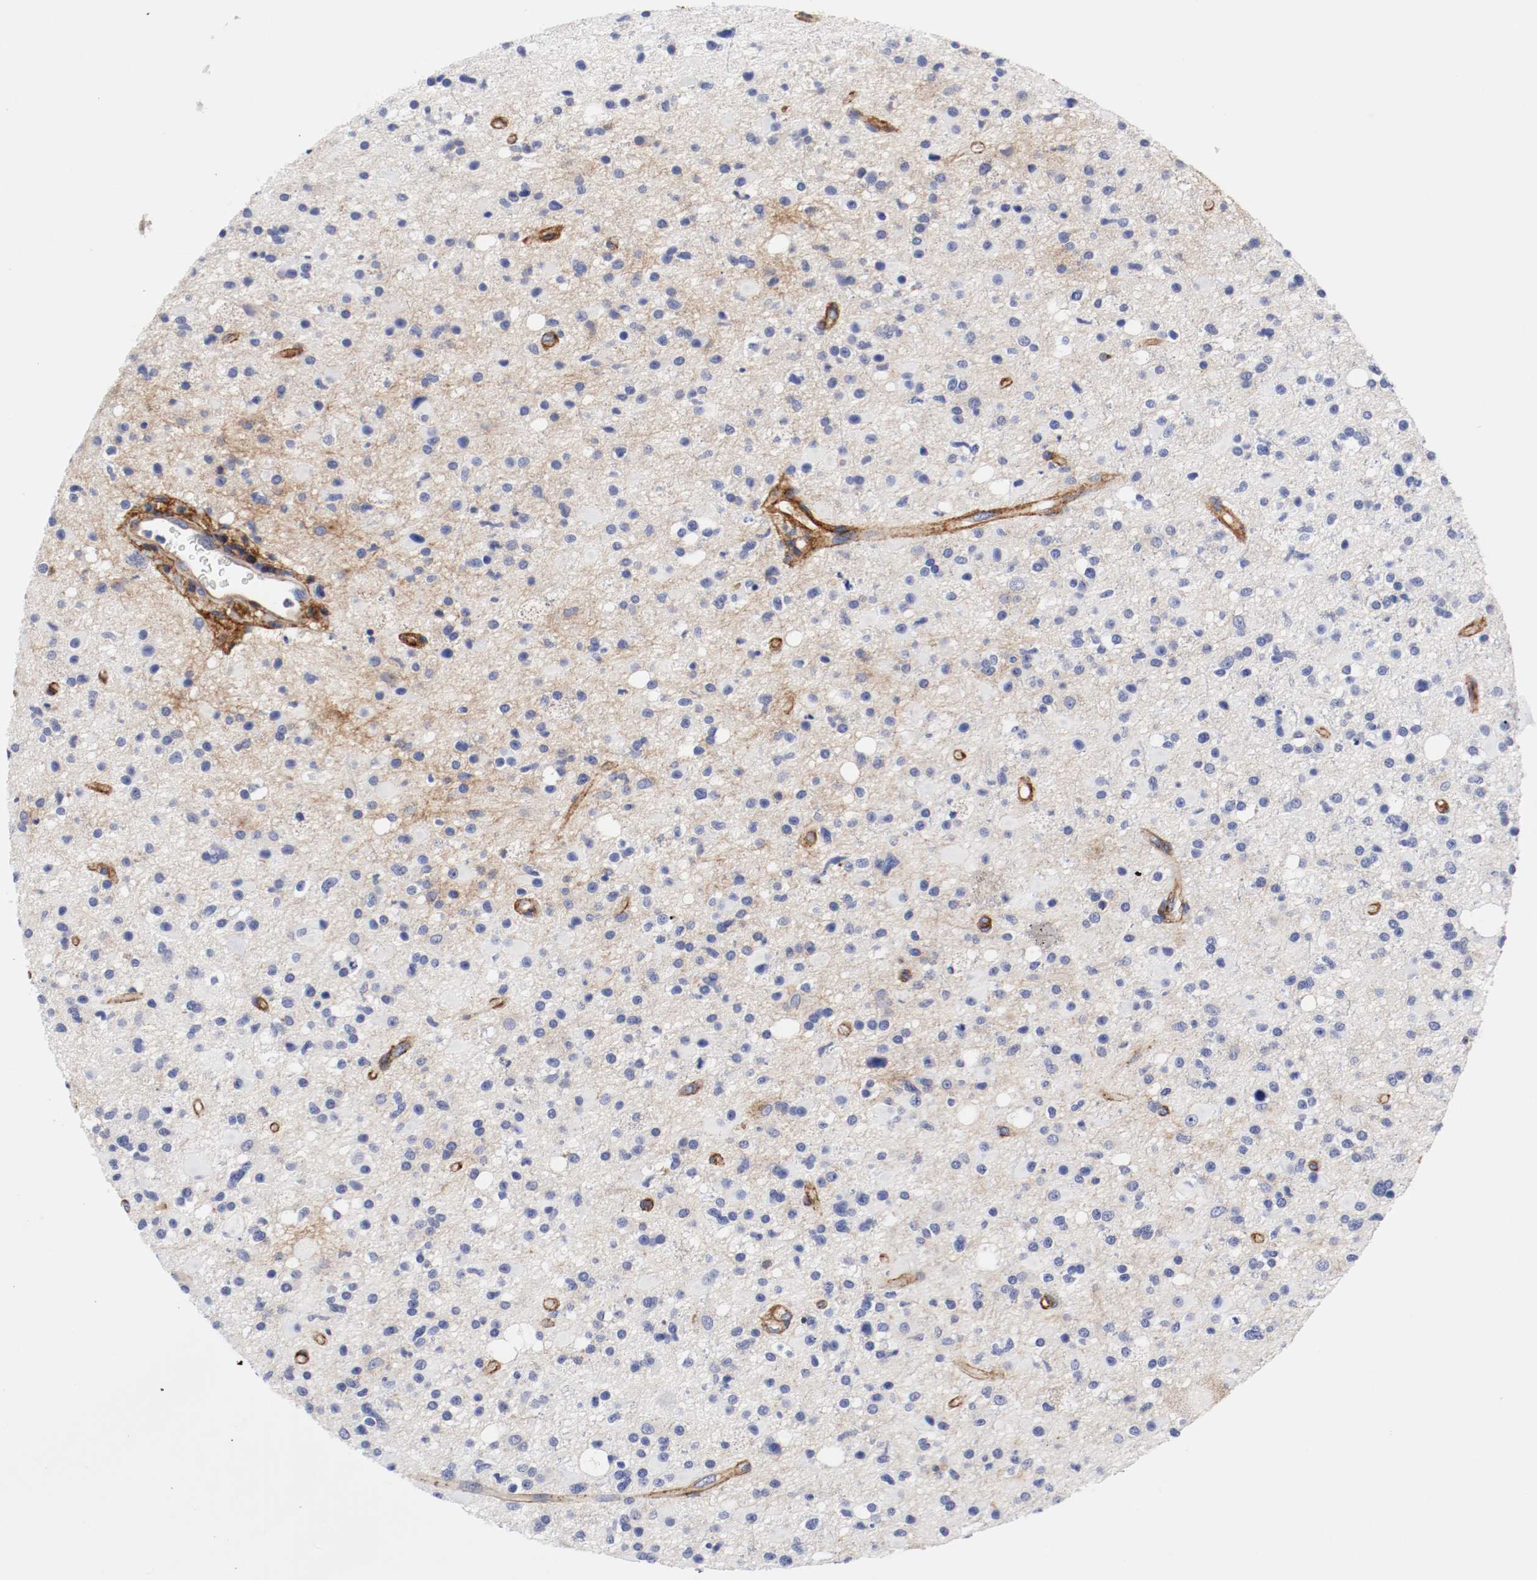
{"staining": {"intensity": "weak", "quantity": "<25%", "location": "cytoplasmic/membranous"}, "tissue": "glioma", "cell_type": "Tumor cells", "image_type": "cancer", "snomed": [{"axis": "morphology", "description": "Glioma, malignant, High grade"}, {"axis": "topography", "description": "Brain"}], "caption": "IHC micrograph of neoplastic tissue: human glioma stained with DAB demonstrates no significant protein positivity in tumor cells.", "gene": "IFITM1", "patient": {"sex": "male", "age": 33}}